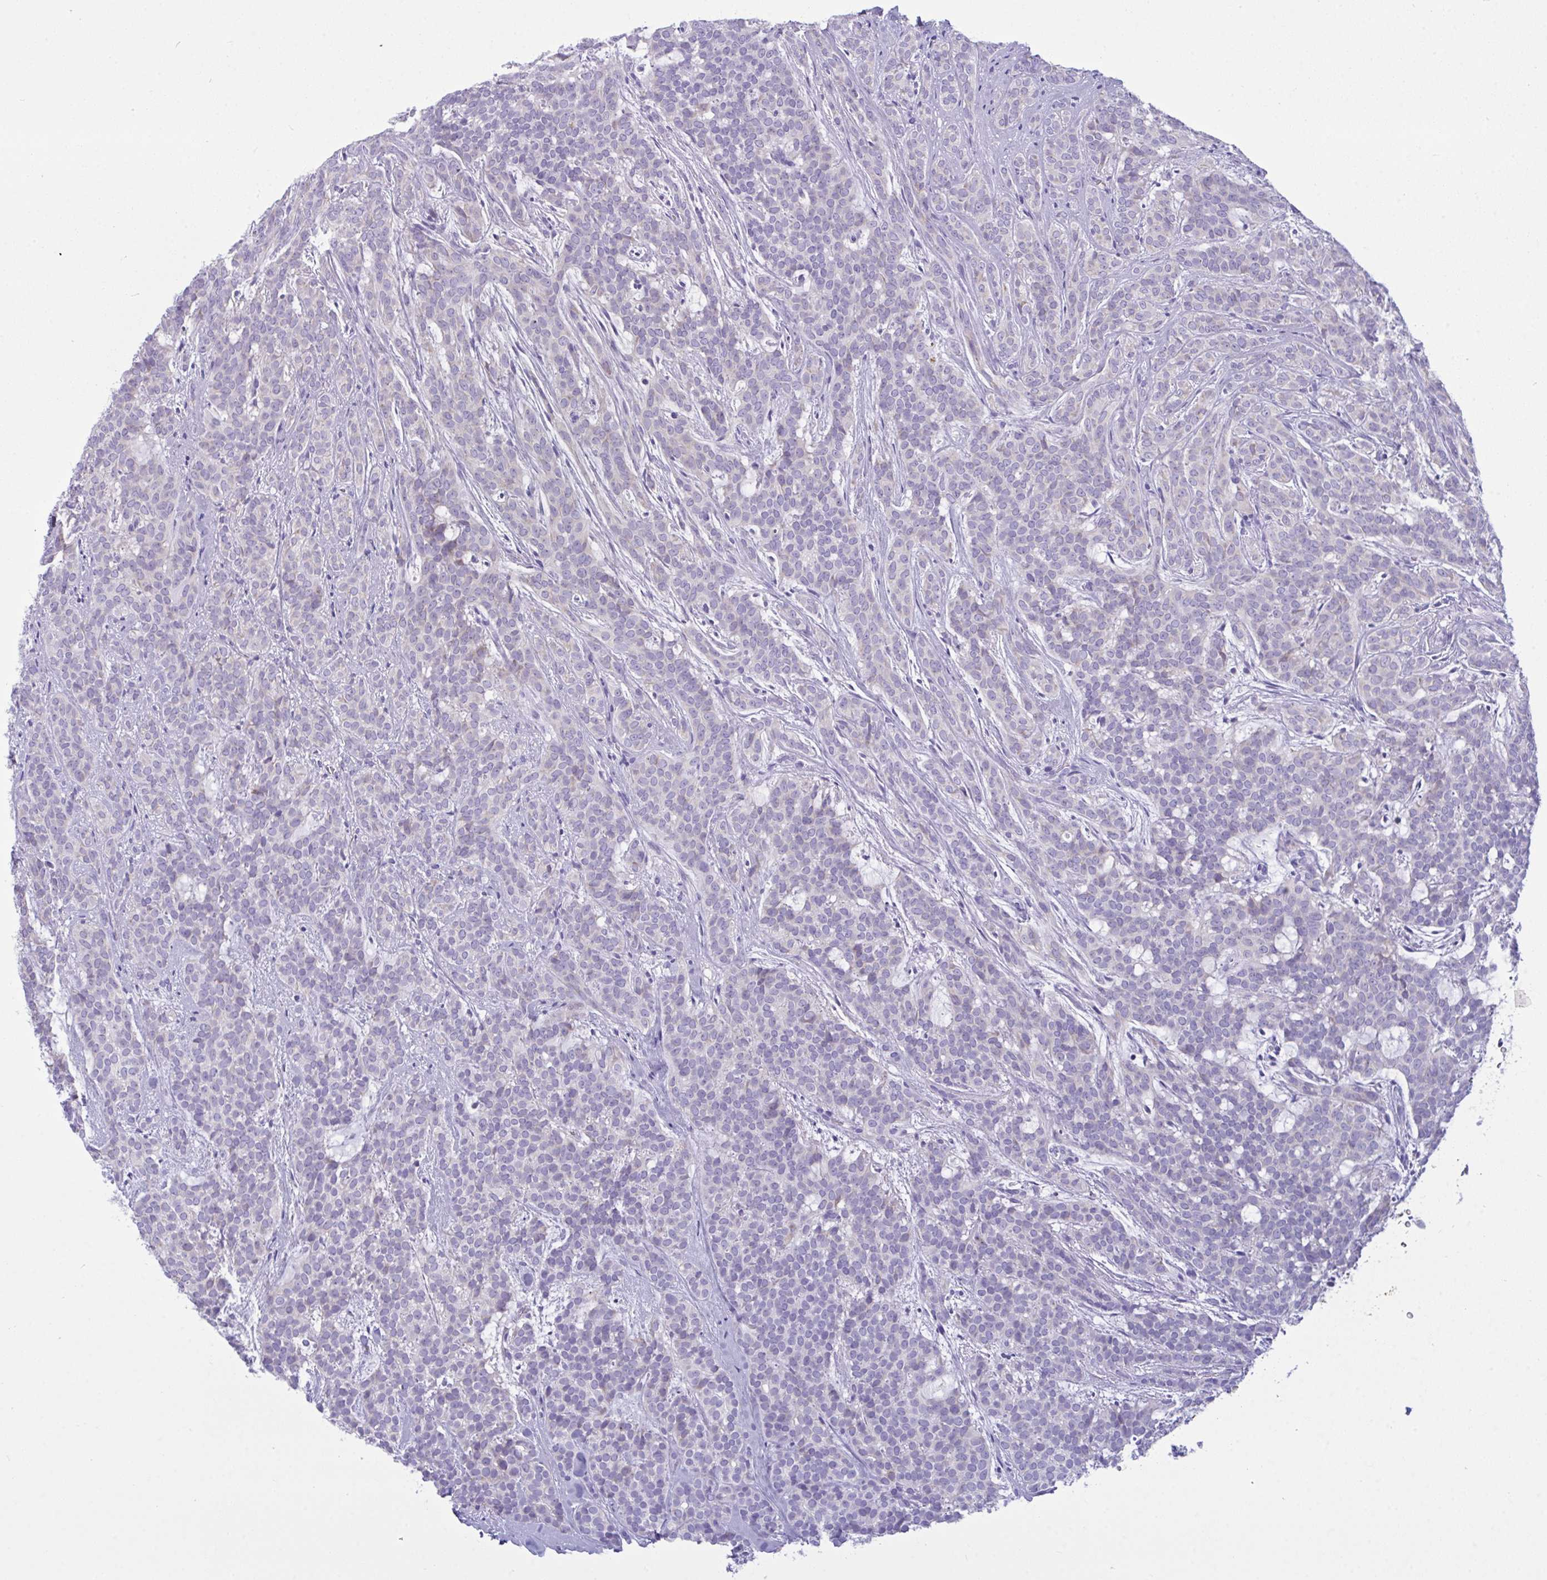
{"staining": {"intensity": "negative", "quantity": "none", "location": "none"}, "tissue": "head and neck cancer", "cell_type": "Tumor cells", "image_type": "cancer", "snomed": [{"axis": "morphology", "description": "Normal tissue, NOS"}, {"axis": "morphology", "description": "Adenocarcinoma, NOS"}, {"axis": "topography", "description": "Oral tissue"}, {"axis": "topography", "description": "Head-Neck"}], "caption": "Tumor cells are negative for brown protein staining in head and neck cancer (adenocarcinoma). (Stains: DAB (3,3'-diaminobenzidine) IHC with hematoxylin counter stain, Microscopy: brightfield microscopy at high magnification).", "gene": "BBS1", "patient": {"sex": "female", "age": 57}}